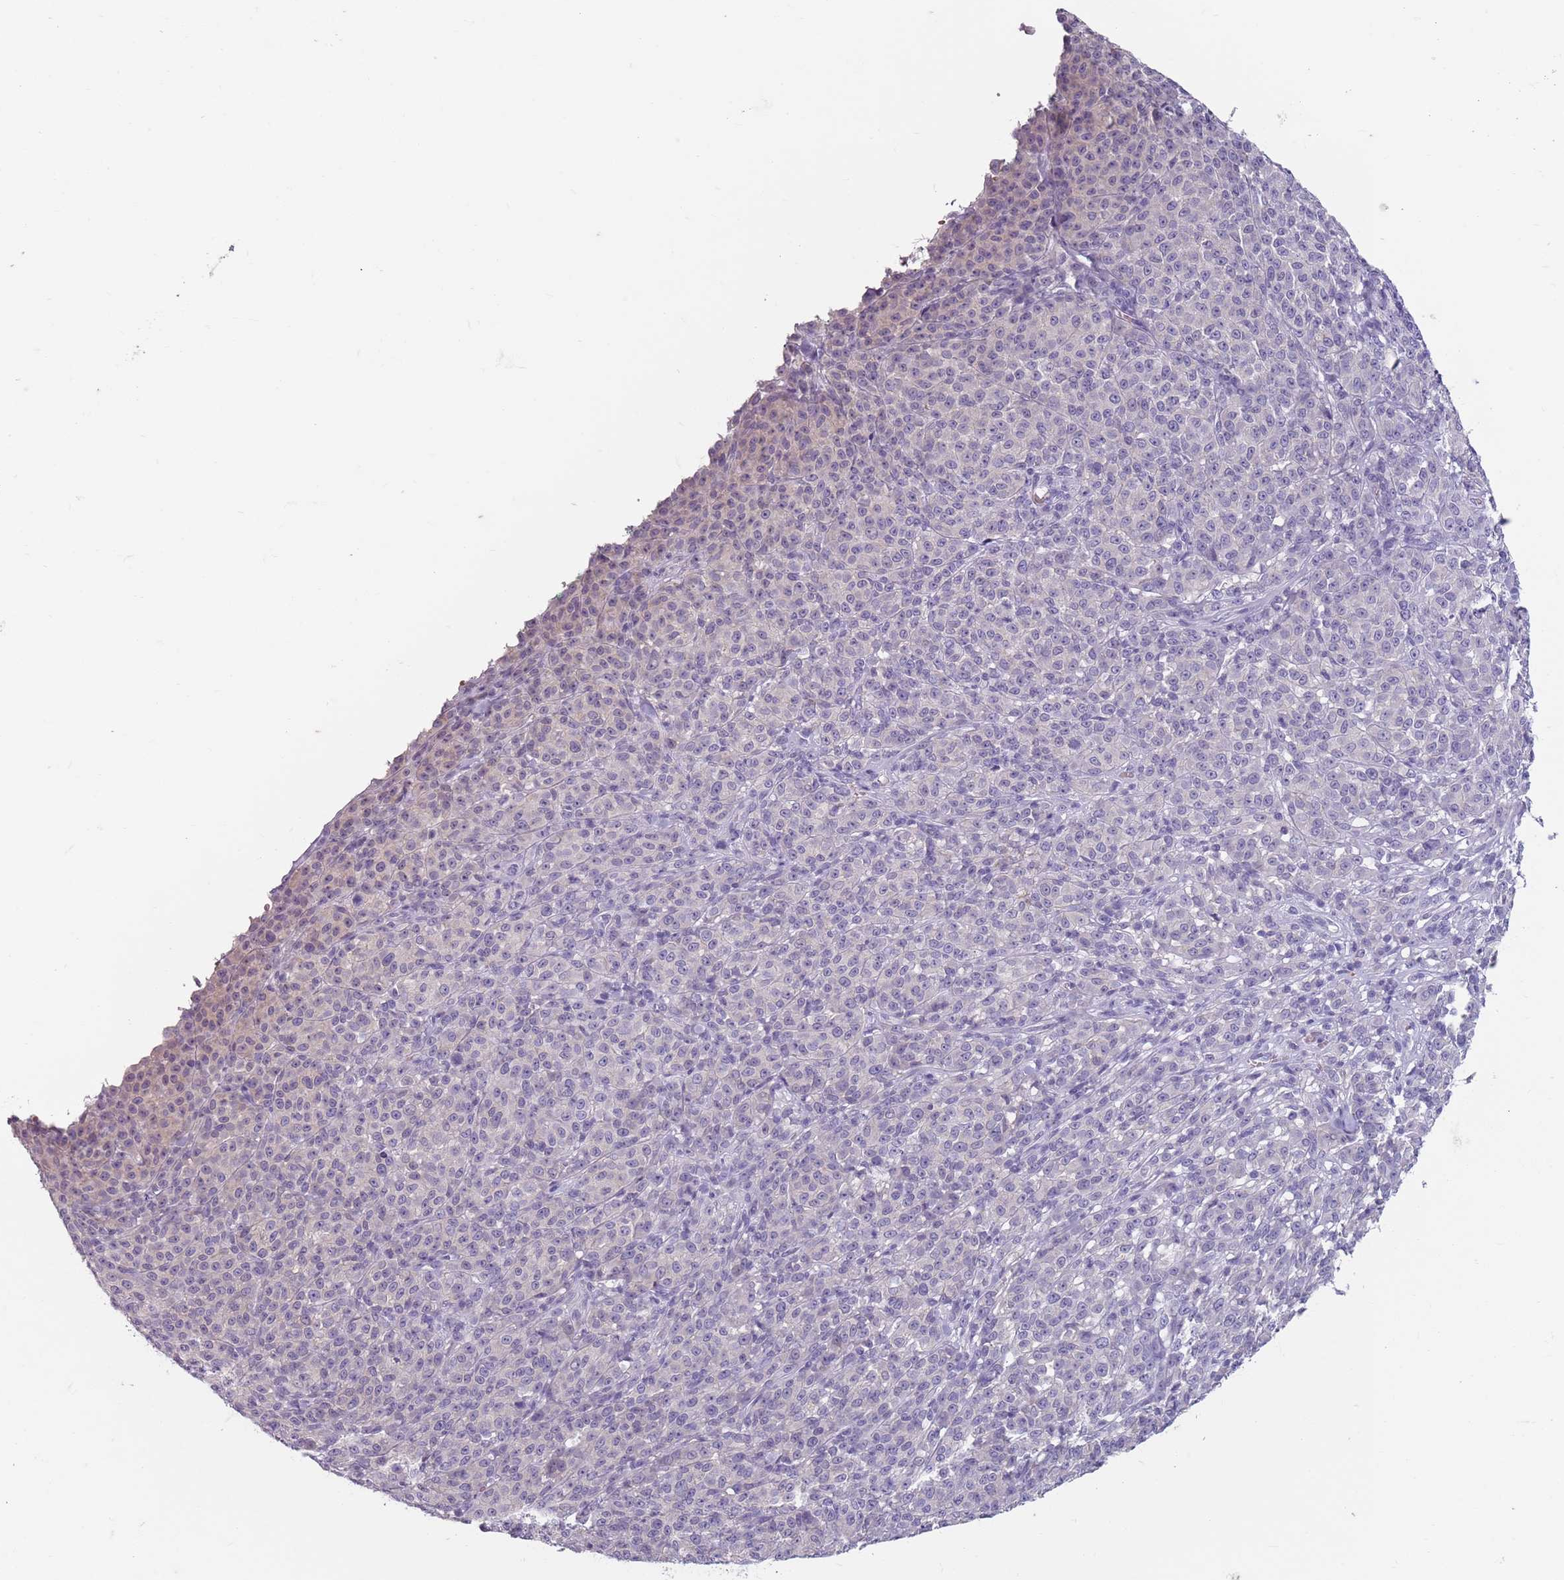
{"staining": {"intensity": "negative", "quantity": "none", "location": "none"}, "tissue": "melanoma", "cell_type": "Tumor cells", "image_type": "cancer", "snomed": [{"axis": "morphology", "description": "Normal tissue, NOS"}, {"axis": "morphology", "description": "Malignant melanoma, NOS"}, {"axis": "topography", "description": "Skin"}], "caption": "DAB immunohistochemical staining of human melanoma shows no significant staining in tumor cells.", "gene": "SPESP1", "patient": {"sex": "female", "age": 34}}